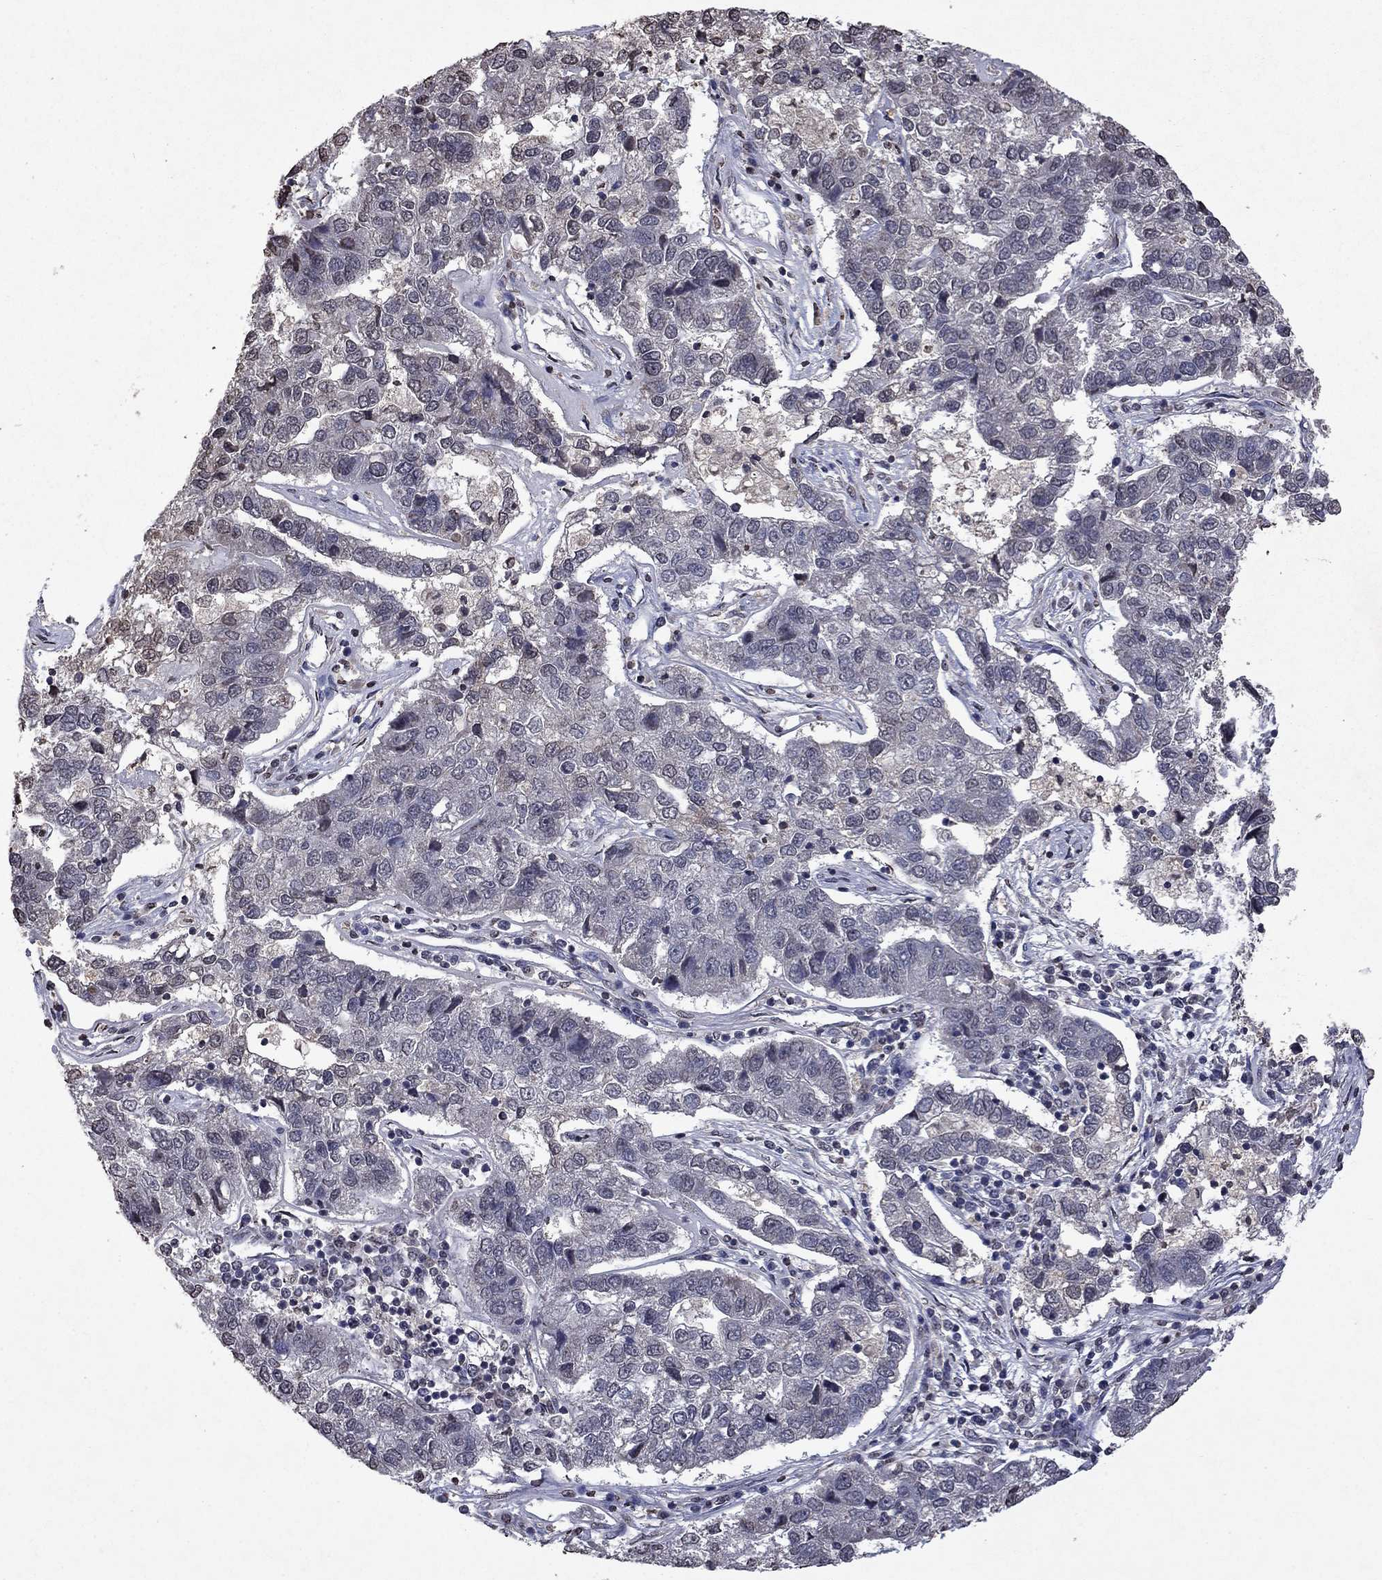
{"staining": {"intensity": "moderate", "quantity": "<25%", "location": "cytoplasmic/membranous"}, "tissue": "pancreatic cancer", "cell_type": "Tumor cells", "image_type": "cancer", "snomed": [{"axis": "morphology", "description": "Adenocarcinoma, NOS"}, {"axis": "topography", "description": "Pancreas"}], "caption": "Pancreatic cancer (adenocarcinoma) stained with DAB IHC shows low levels of moderate cytoplasmic/membranous expression in approximately <25% of tumor cells. (brown staining indicates protein expression, while blue staining denotes nuclei).", "gene": "TTC38", "patient": {"sex": "female", "age": 61}}